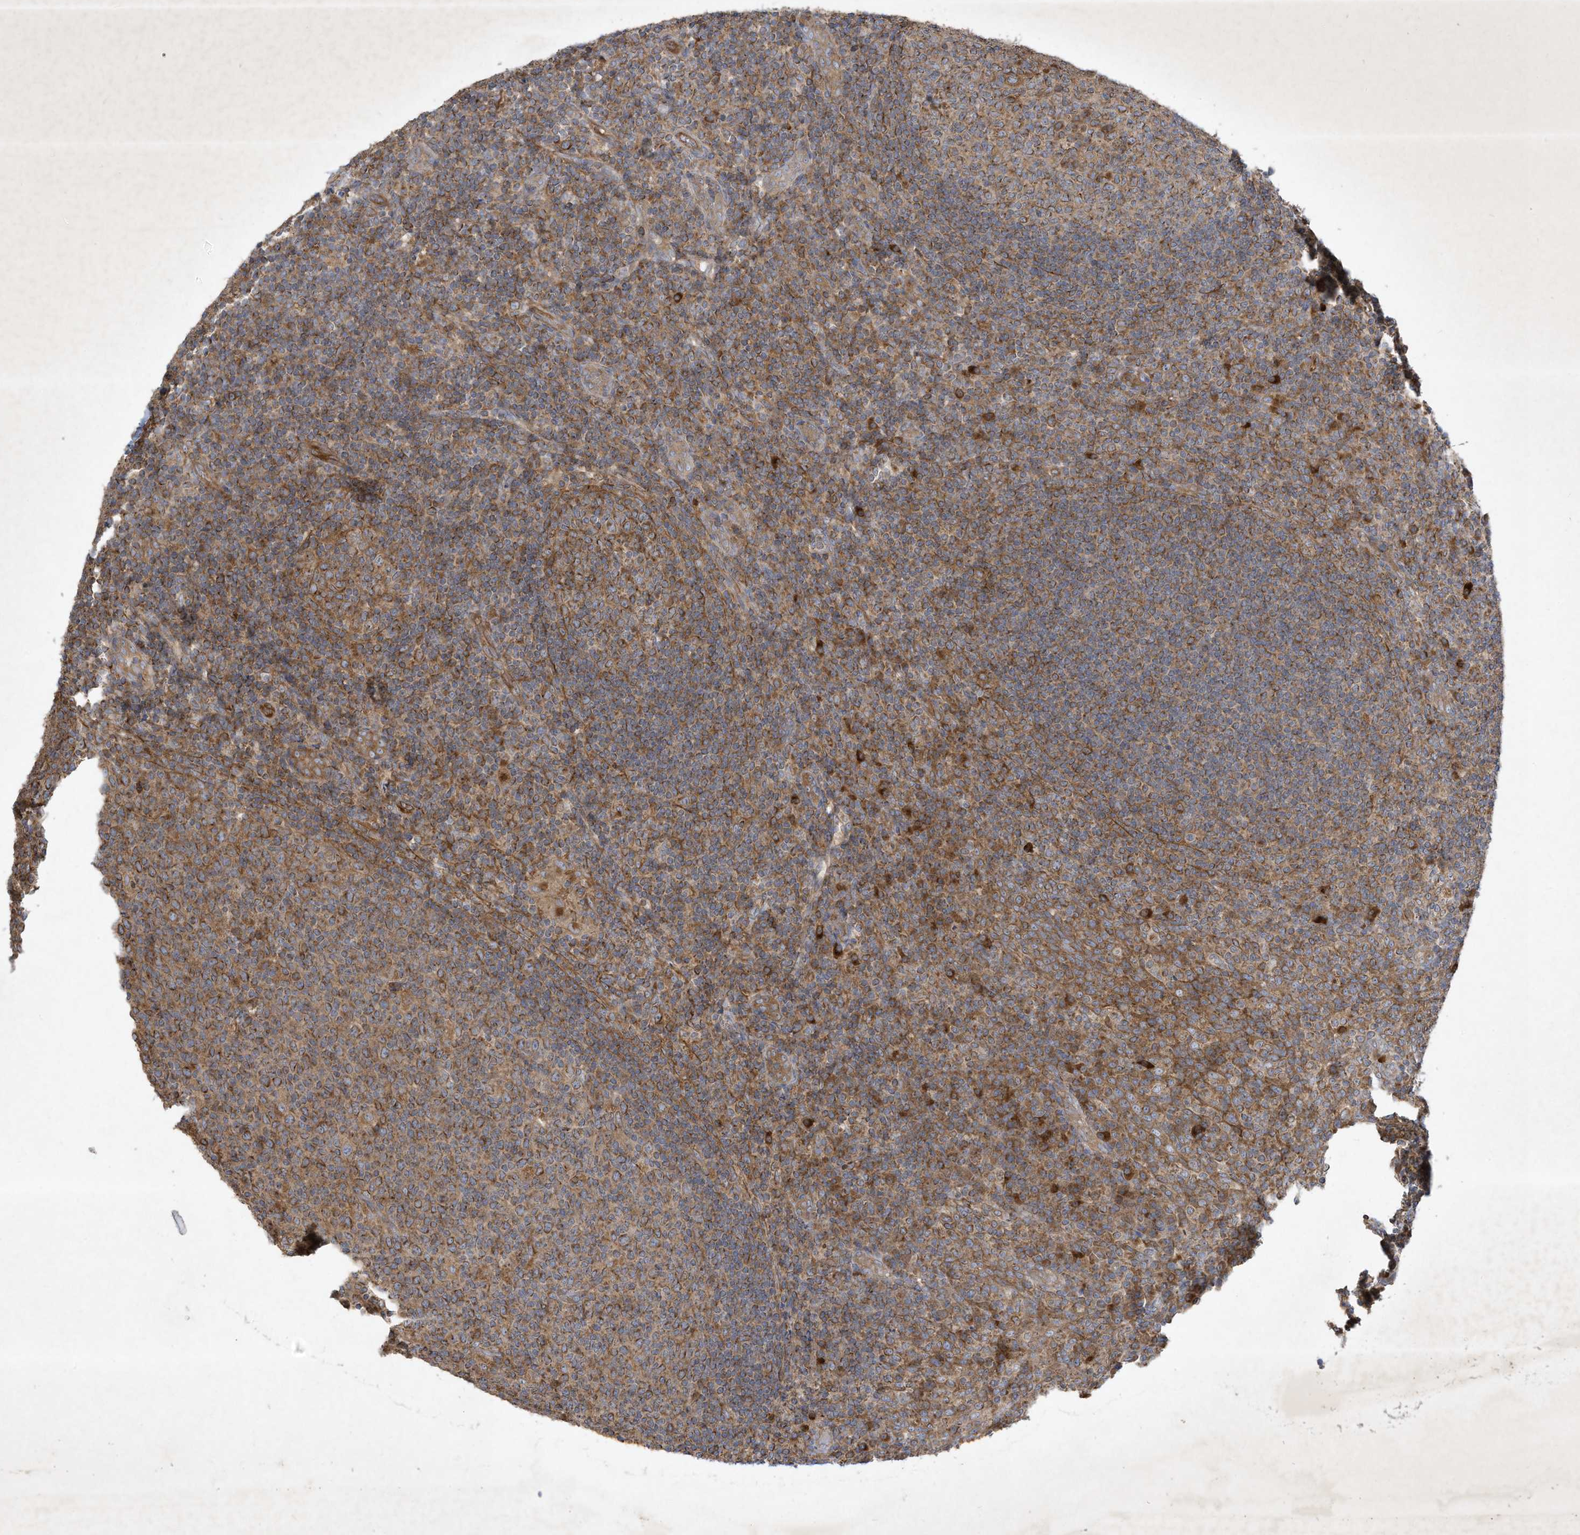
{"staining": {"intensity": "moderate", "quantity": ">75%", "location": "cytoplasmic/membranous"}, "tissue": "tonsil", "cell_type": "Germinal center cells", "image_type": "normal", "snomed": [{"axis": "morphology", "description": "Normal tissue, NOS"}, {"axis": "topography", "description": "Tonsil"}], "caption": "Immunohistochemical staining of unremarkable tonsil demonstrates >75% levels of moderate cytoplasmic/membranous protein positivity in approximately >75% of germinal center cells.", "gene": "SYNJ2", "patient": {"sex": "female", "age": 19}}